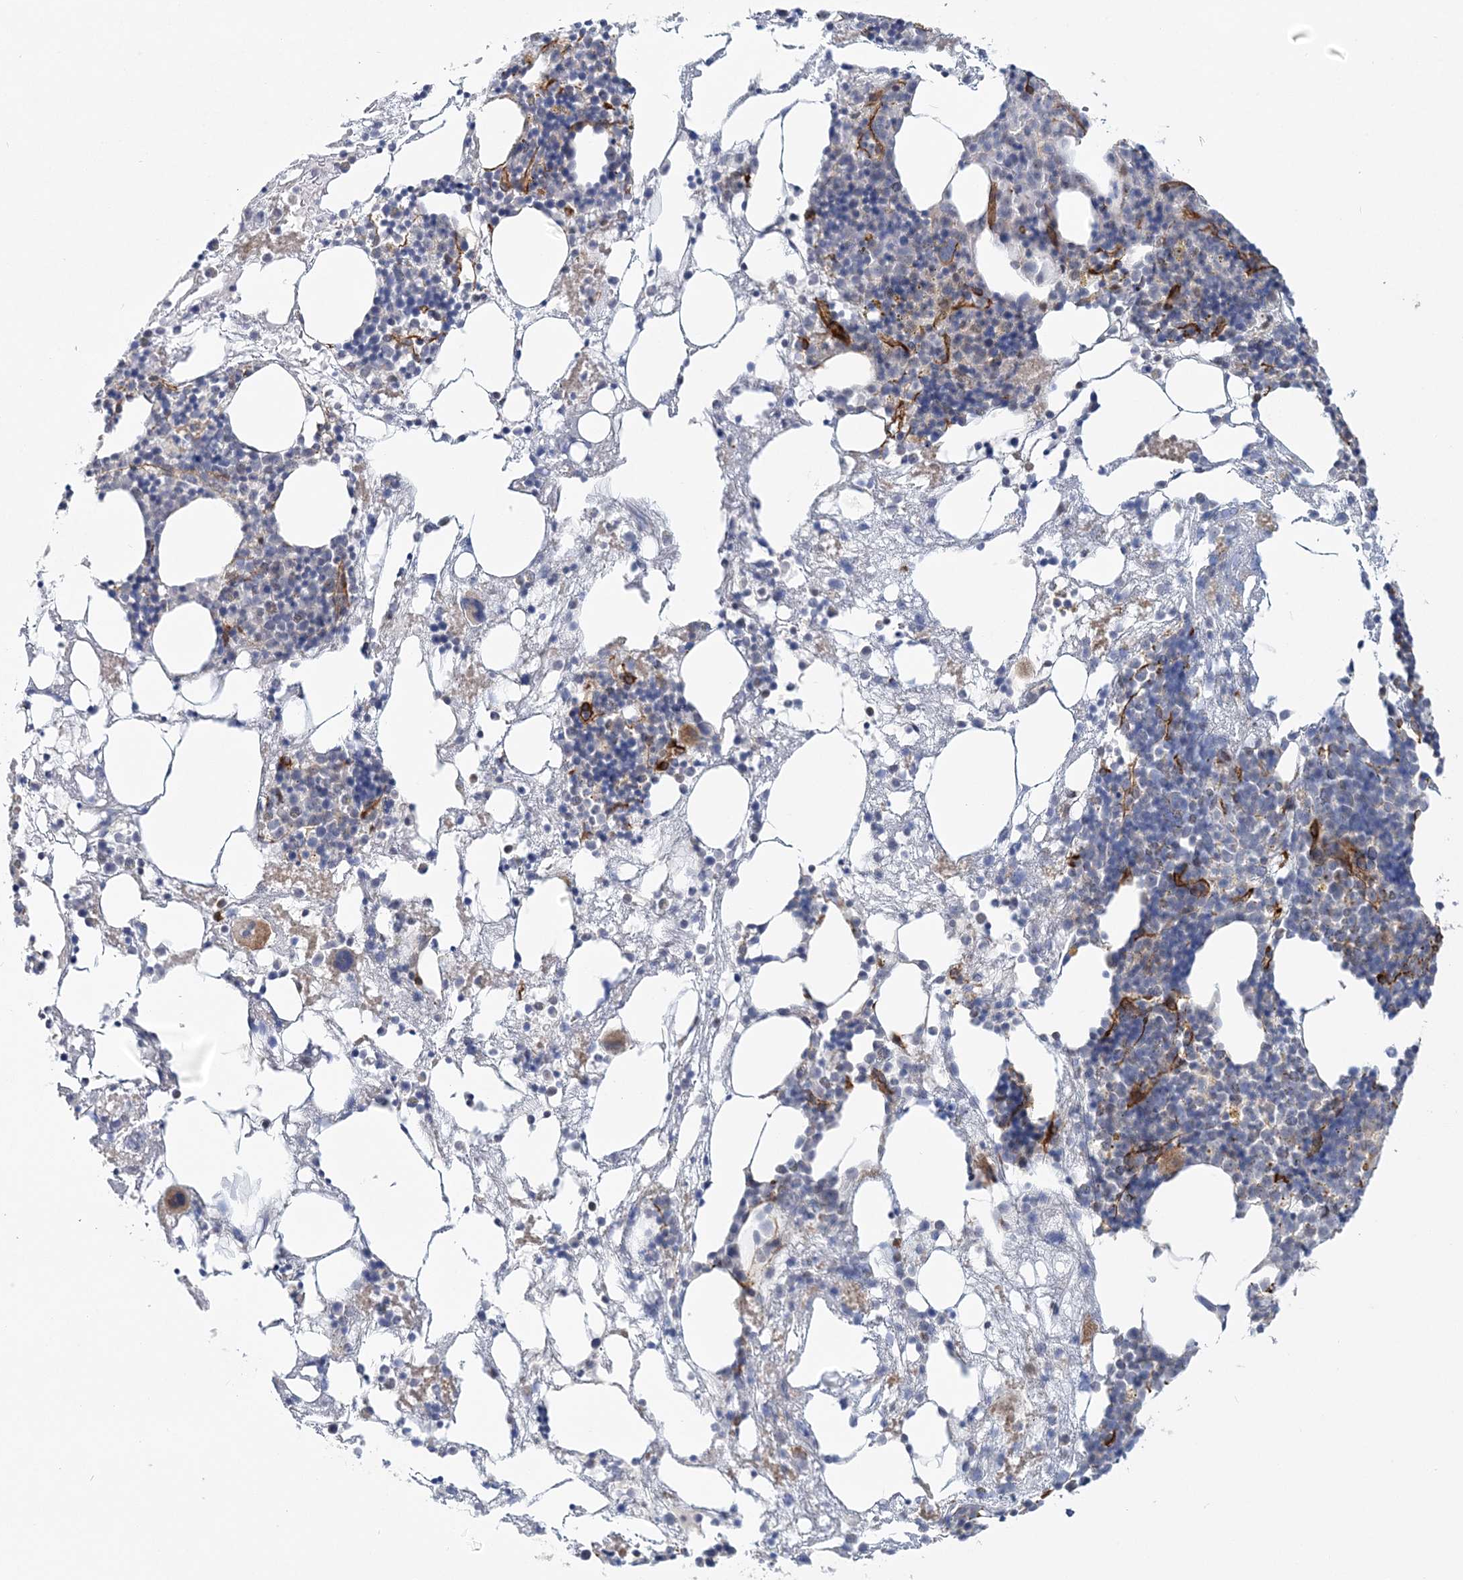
{"staining": {"intensity": "negative", "quantity": "none", "location": "none"}, "tissue": "bone marrow", "cell_type": "Hematopoietic cells", "image_type": "normal", "snomed": [{"axis": "morphology", "description": "Normal tissue, NOS"}, {"axis": "topography", "description": "Bone marrow"}], "caption": "High power microscopy photomicrograph of an immunohistochemistry photomicrograph of normal bone marrow, revealing no significant positivity in hematopoietic cells.", "gene": "AFAP1L2", "patient": {"sex": "male", "age": 48}}